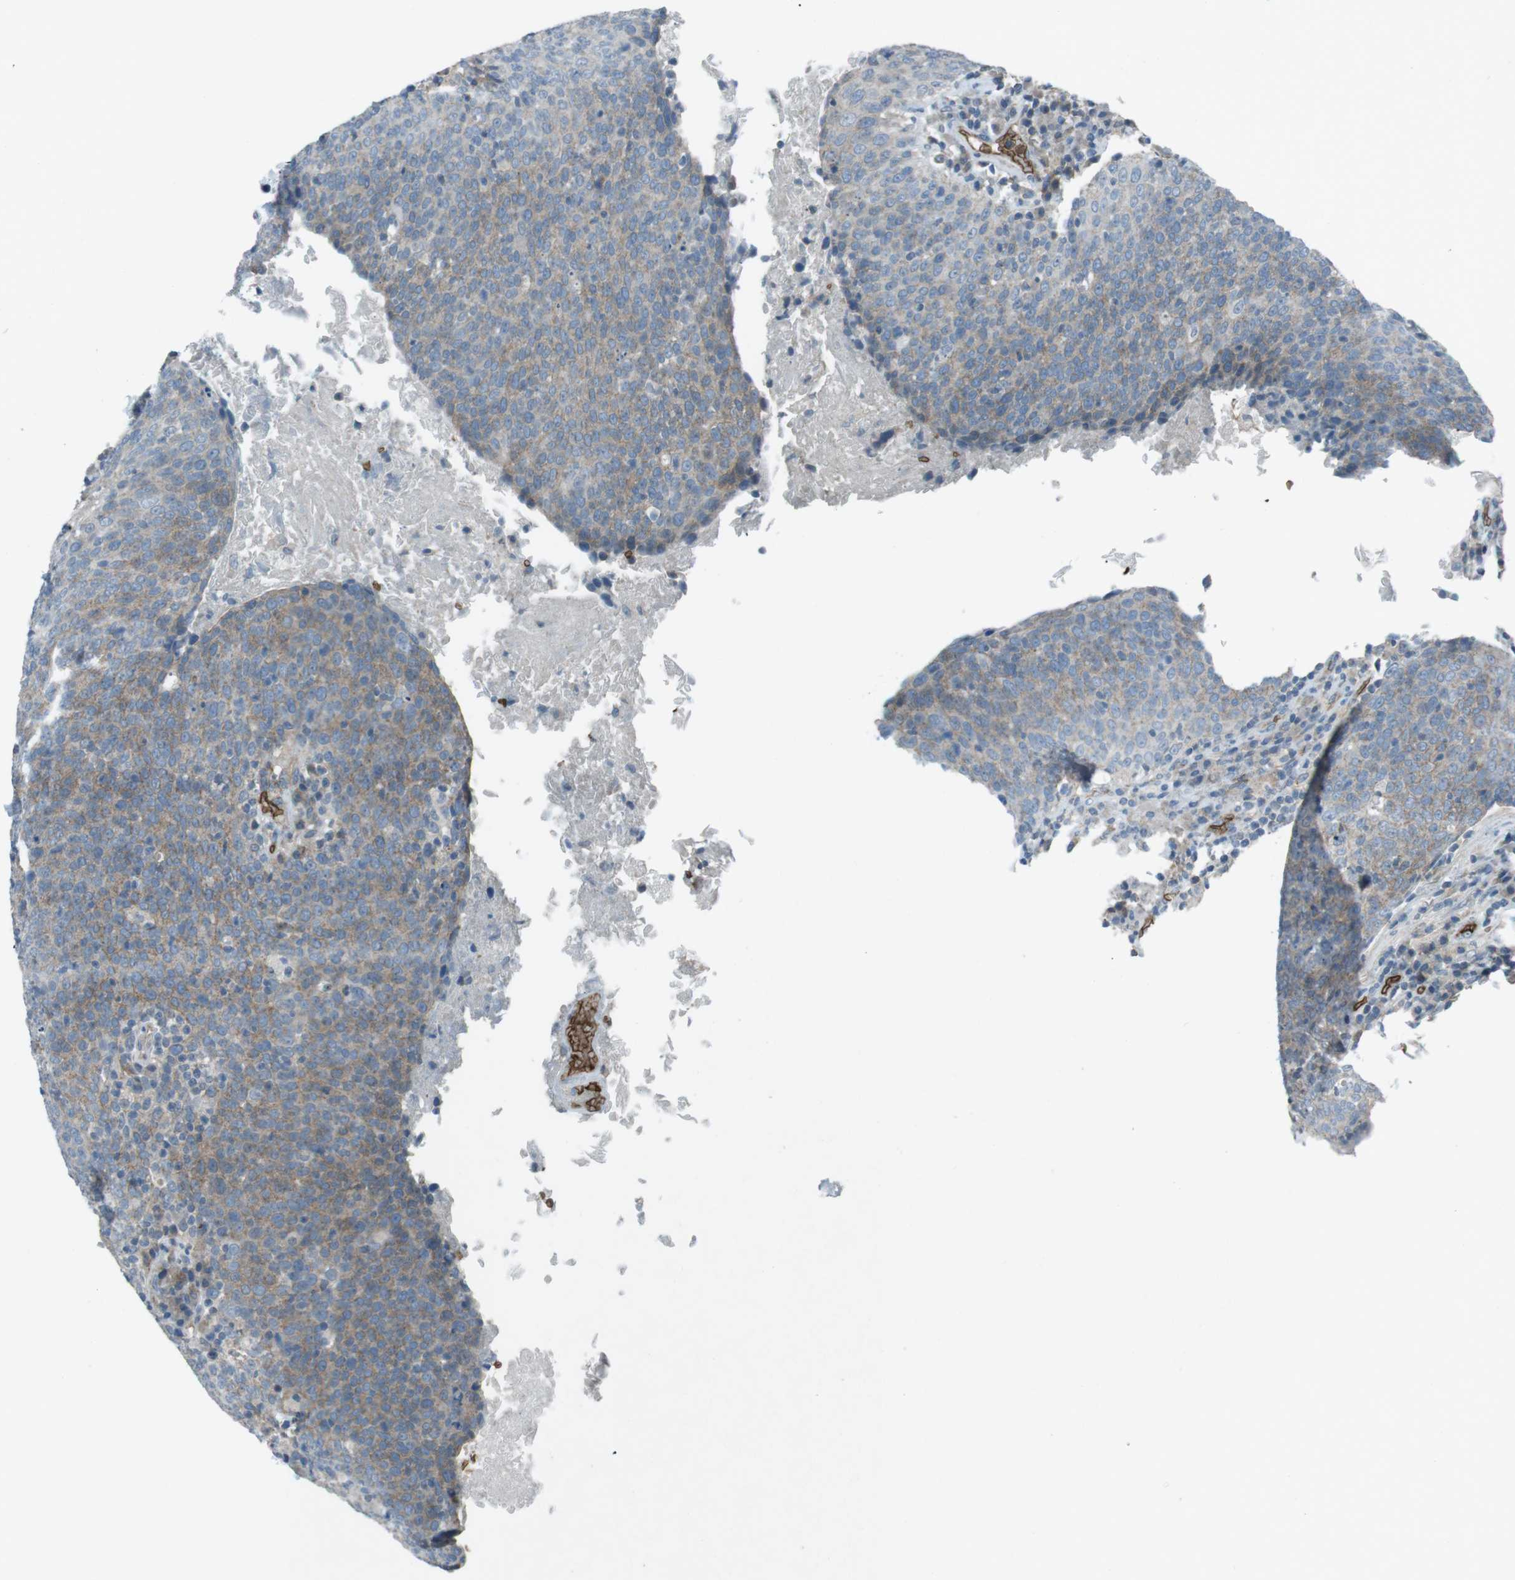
{"staining": {"intensity": "weak", "quantity": "25%-75%", "location": "cytoplasmic/membranous"}, "tissue": "head and neck cancer", "cell_type": "Tumor cells", "image_type": "cancer", "snomed": [{"axis": "morphology", "description": "Squamous cell carcinoma, NOS"}, {"axis": "morphology", "description": "Squamous cell carcinoma, metastatic, NOS"}, {"axis": "topography", "description": "Lymph node"}, {"axis": "topography", "description": "Head-Neck"}], "caption": "Head and neck cancer tissue demonstrates weak cytoplasmic/membranous staining in approximately 25%-75% of tumor cells, visualized by immunohistochemistry.", "gene": "SPTA1", "patient": {"sex": "male", "age": 62}}